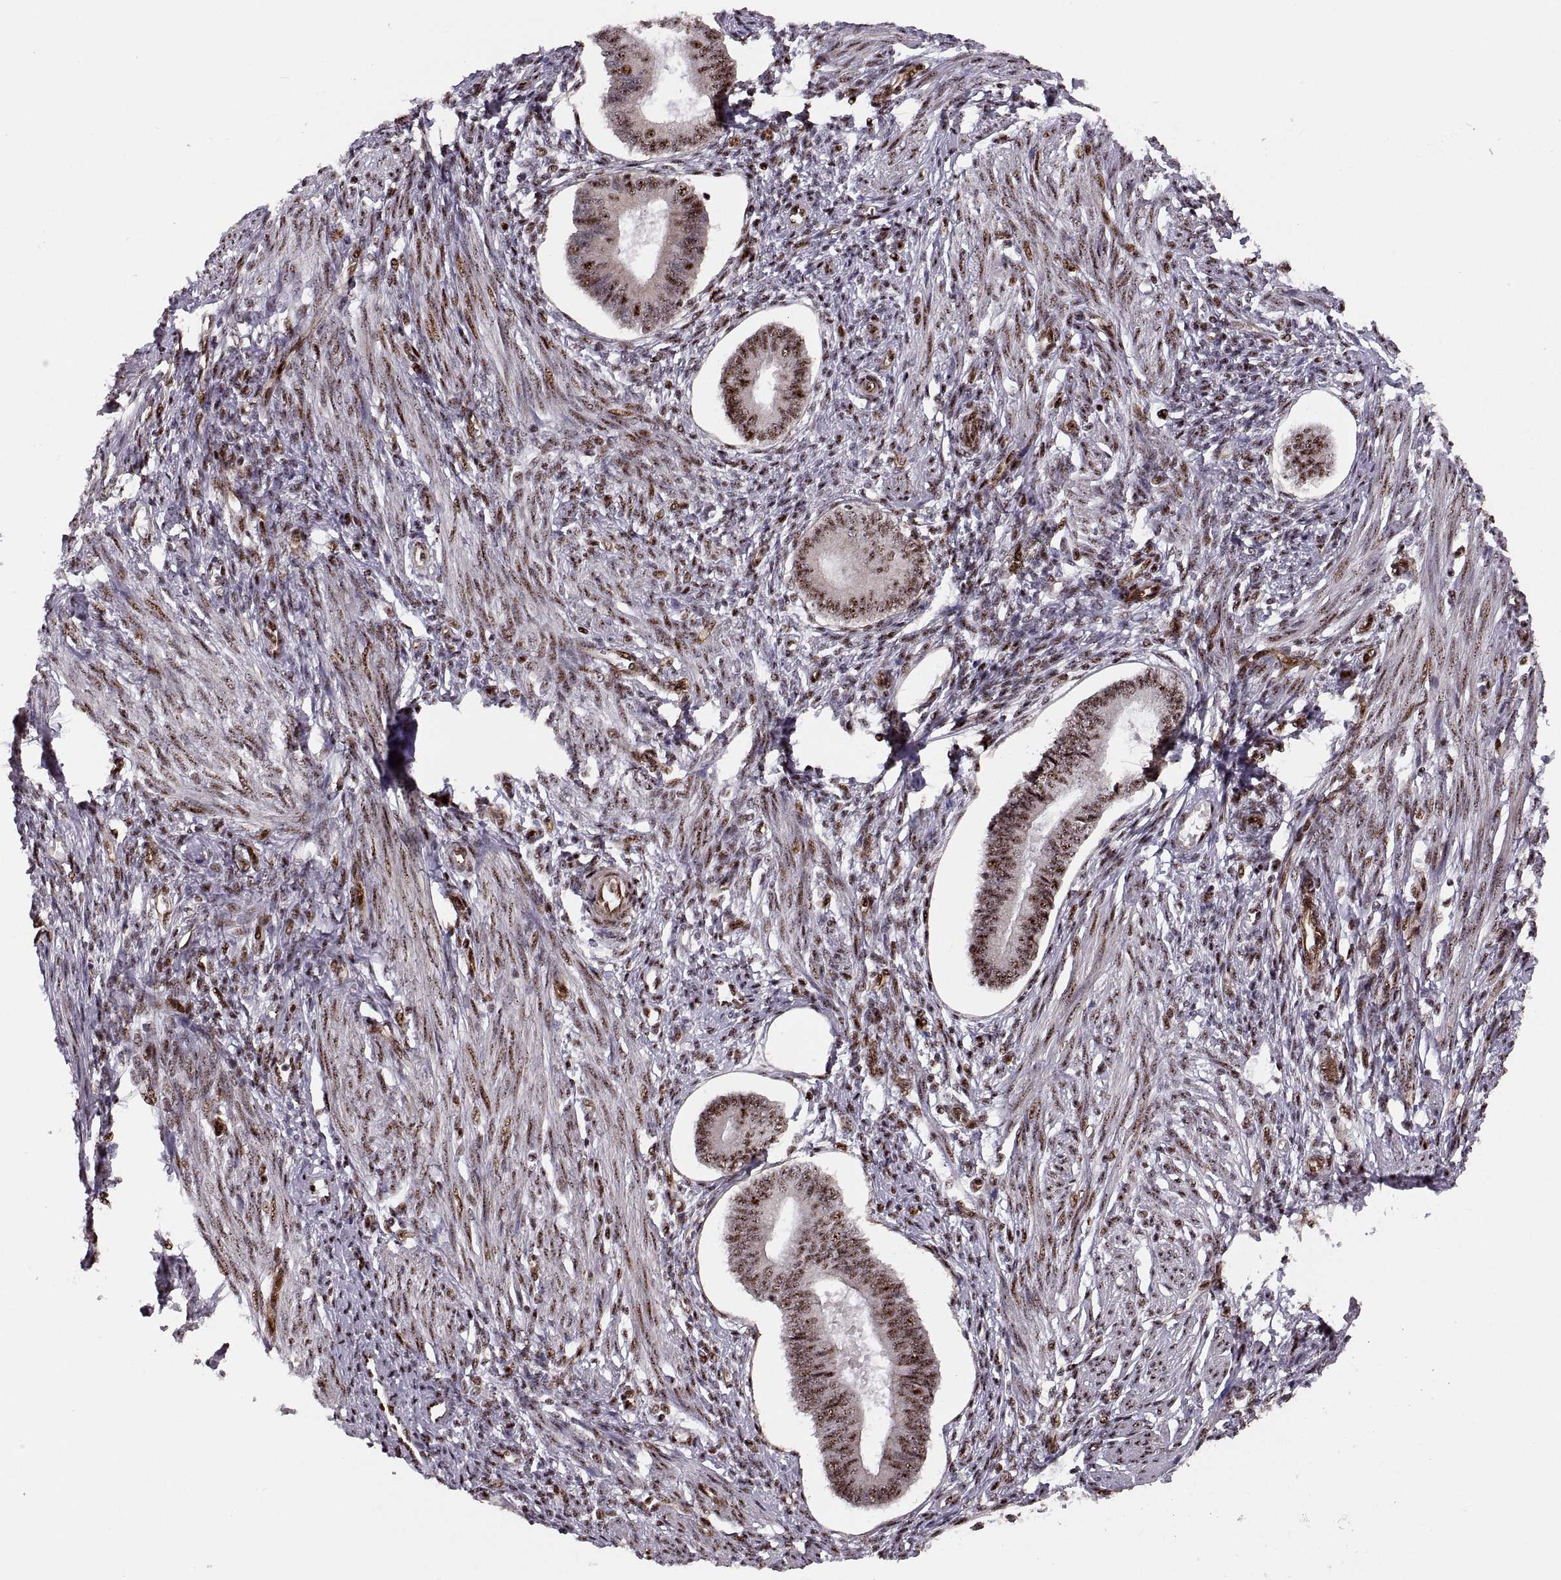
{"staining": {"intensity": "strong", "quantity": "25%-75%", "location": "nuclear"}, "tissue": "endometrium", "cell_type": "Cells in endometrial stroma", "image_type": "normal", "snomed": [{"axis": "morphology", "description": "Normal tissue, NOS"}, {"axis": "topography", "description": "Endometrium"}], "caption": "The image displays immunohistochemical staining of unremarkable endometrium. There is strong nuclear expression is appreciated in approximately 25%-75% of cells in endometrial stroma. (brown staining indicates protein expression, while blue staining denotes nuclei).", "gene": "ZCCHC17", "patient": {"sex": "female", "age": 42}}